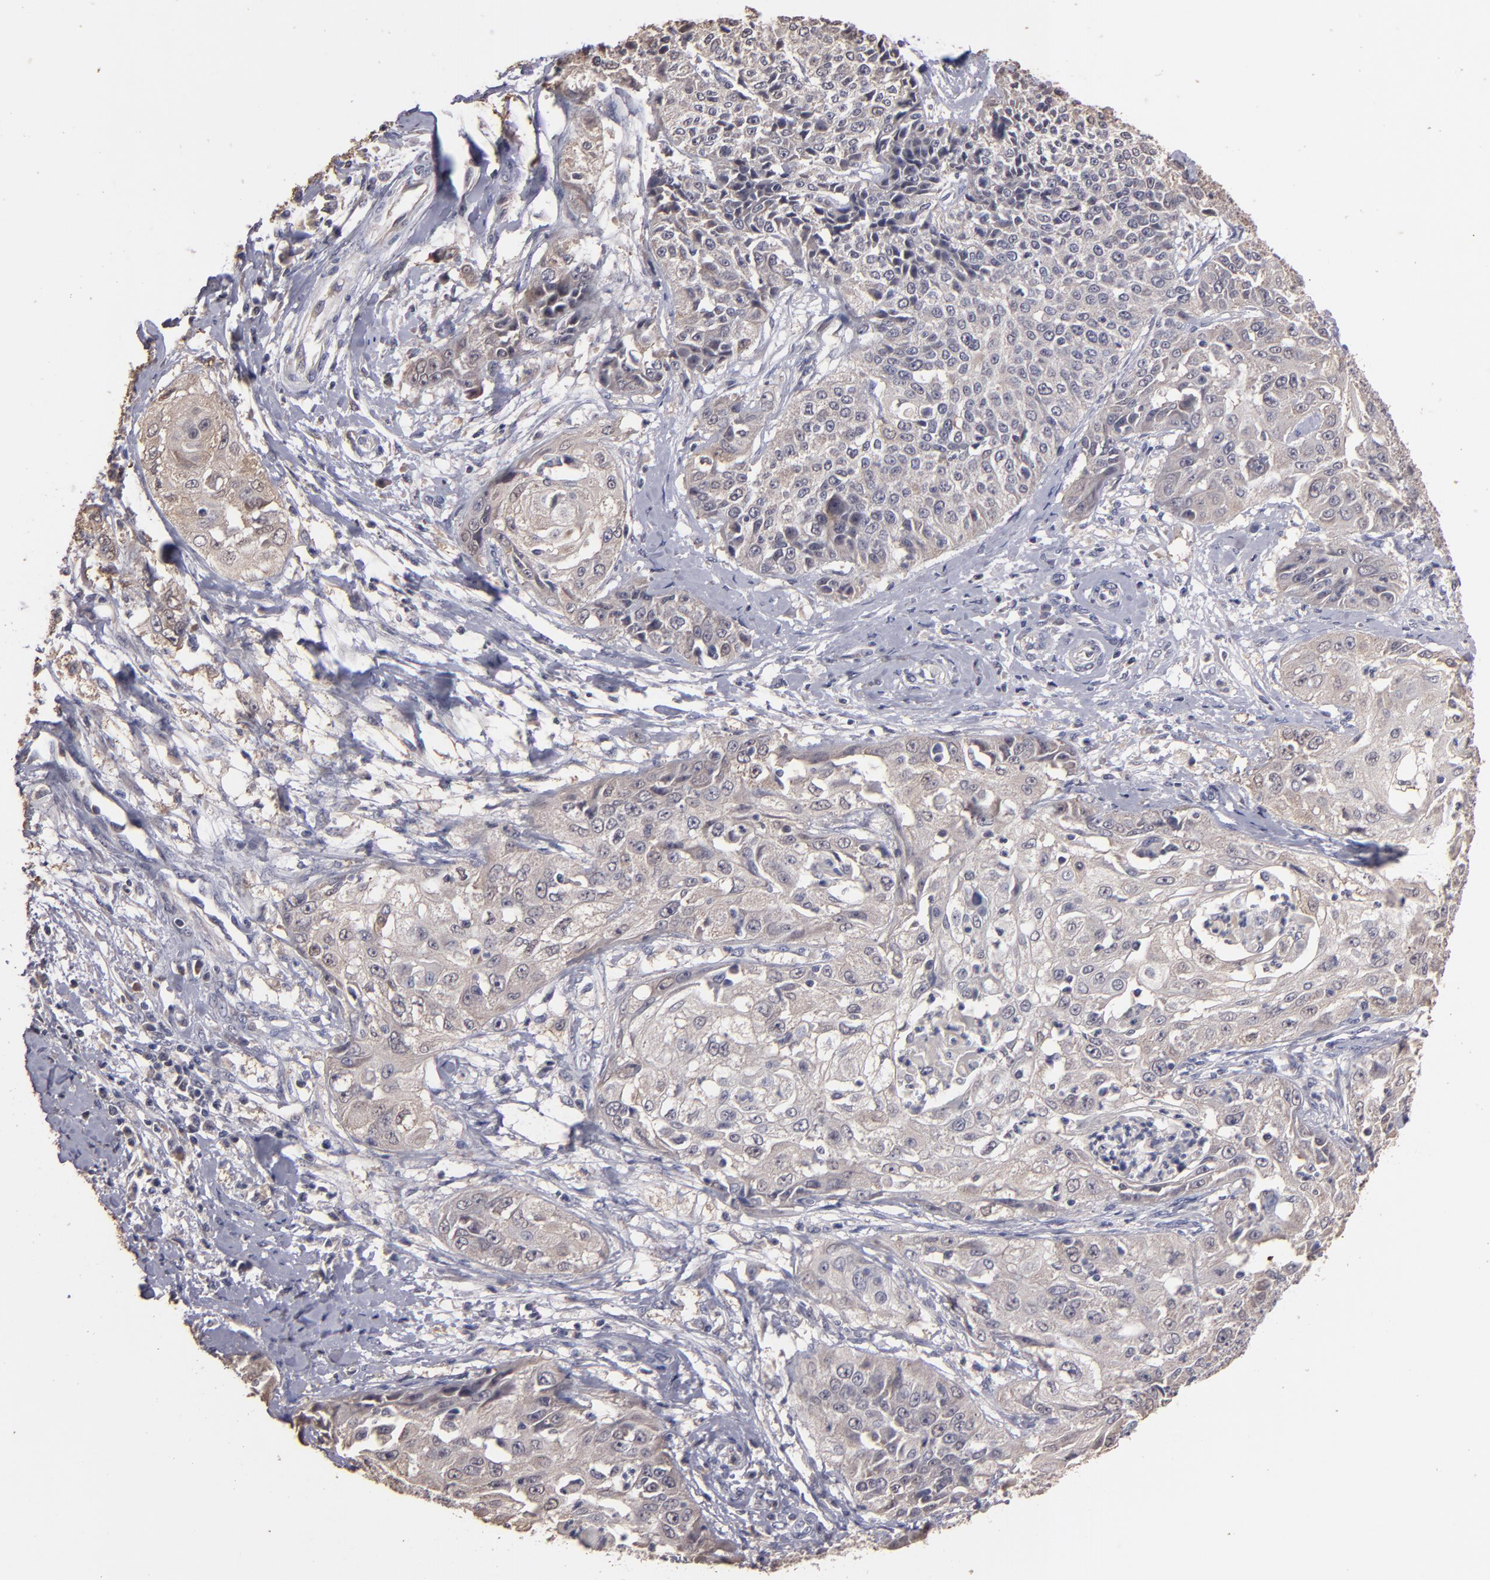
{"staining": {"intensity": "weak", "quantity": "25%-75%", "location": "cytoplasmic/membranous,nuclear"}, "tissue": "cervical cancer", "cell_type": "Tumor cells", "image_type": "cancer", "snomed": [{"axis": "morphology", "description": "Squamous cell carcinoma, NOS"}, {"axis": "topography", "description": "Cervix"}], "caption": "There is low levels of weak cytoplasmic/membranous and nuclear positivity in tumor cells of cervical cancer, as demonstrated by immunohistochemical staining (brown color).", "gene": "S100A1", "patient": {"sex": "female", "age": 64}}